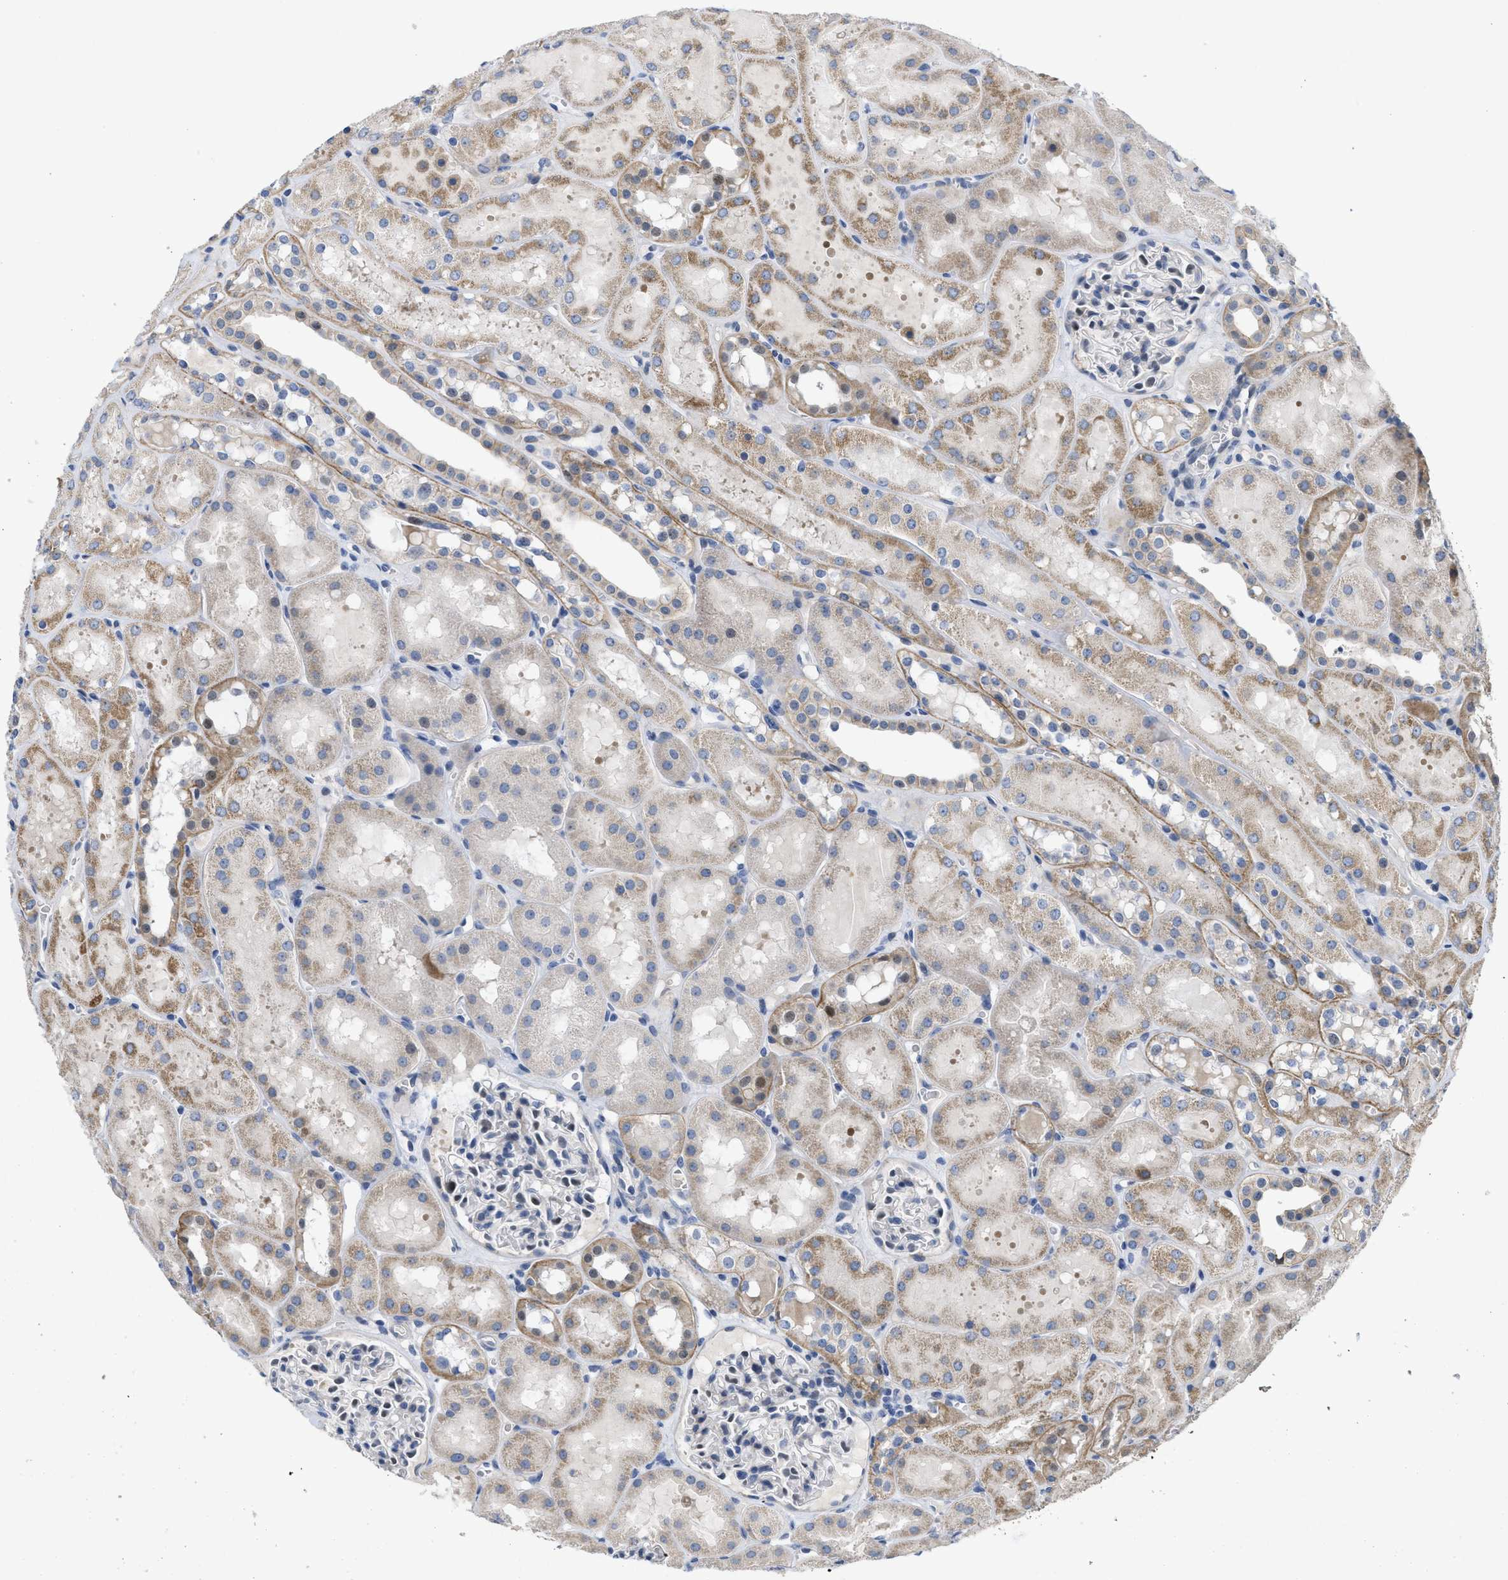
{"staining": {"intensity": "moderate", "quantity": "<25%", "location": "nuclear"}, "tissue": "kidney", "cell_type": "Cells in glomeruli", "image_type": "normal", "snomed": [{"axis": "morphology", "description": "Normal tissue, NOS"}, {"axis": "topography", "description": "Kidney"}, {"axis": "topography", "description": "Urinary bladder"}], "caption": "About <25% of cells in glomeruli in unremarkable human kidney reveal moderate nuclear protein staining as visualized by brown immunohistochemical staining.", "gene": "CDPF1", "patient": {"sex": "male", "age": 16}}